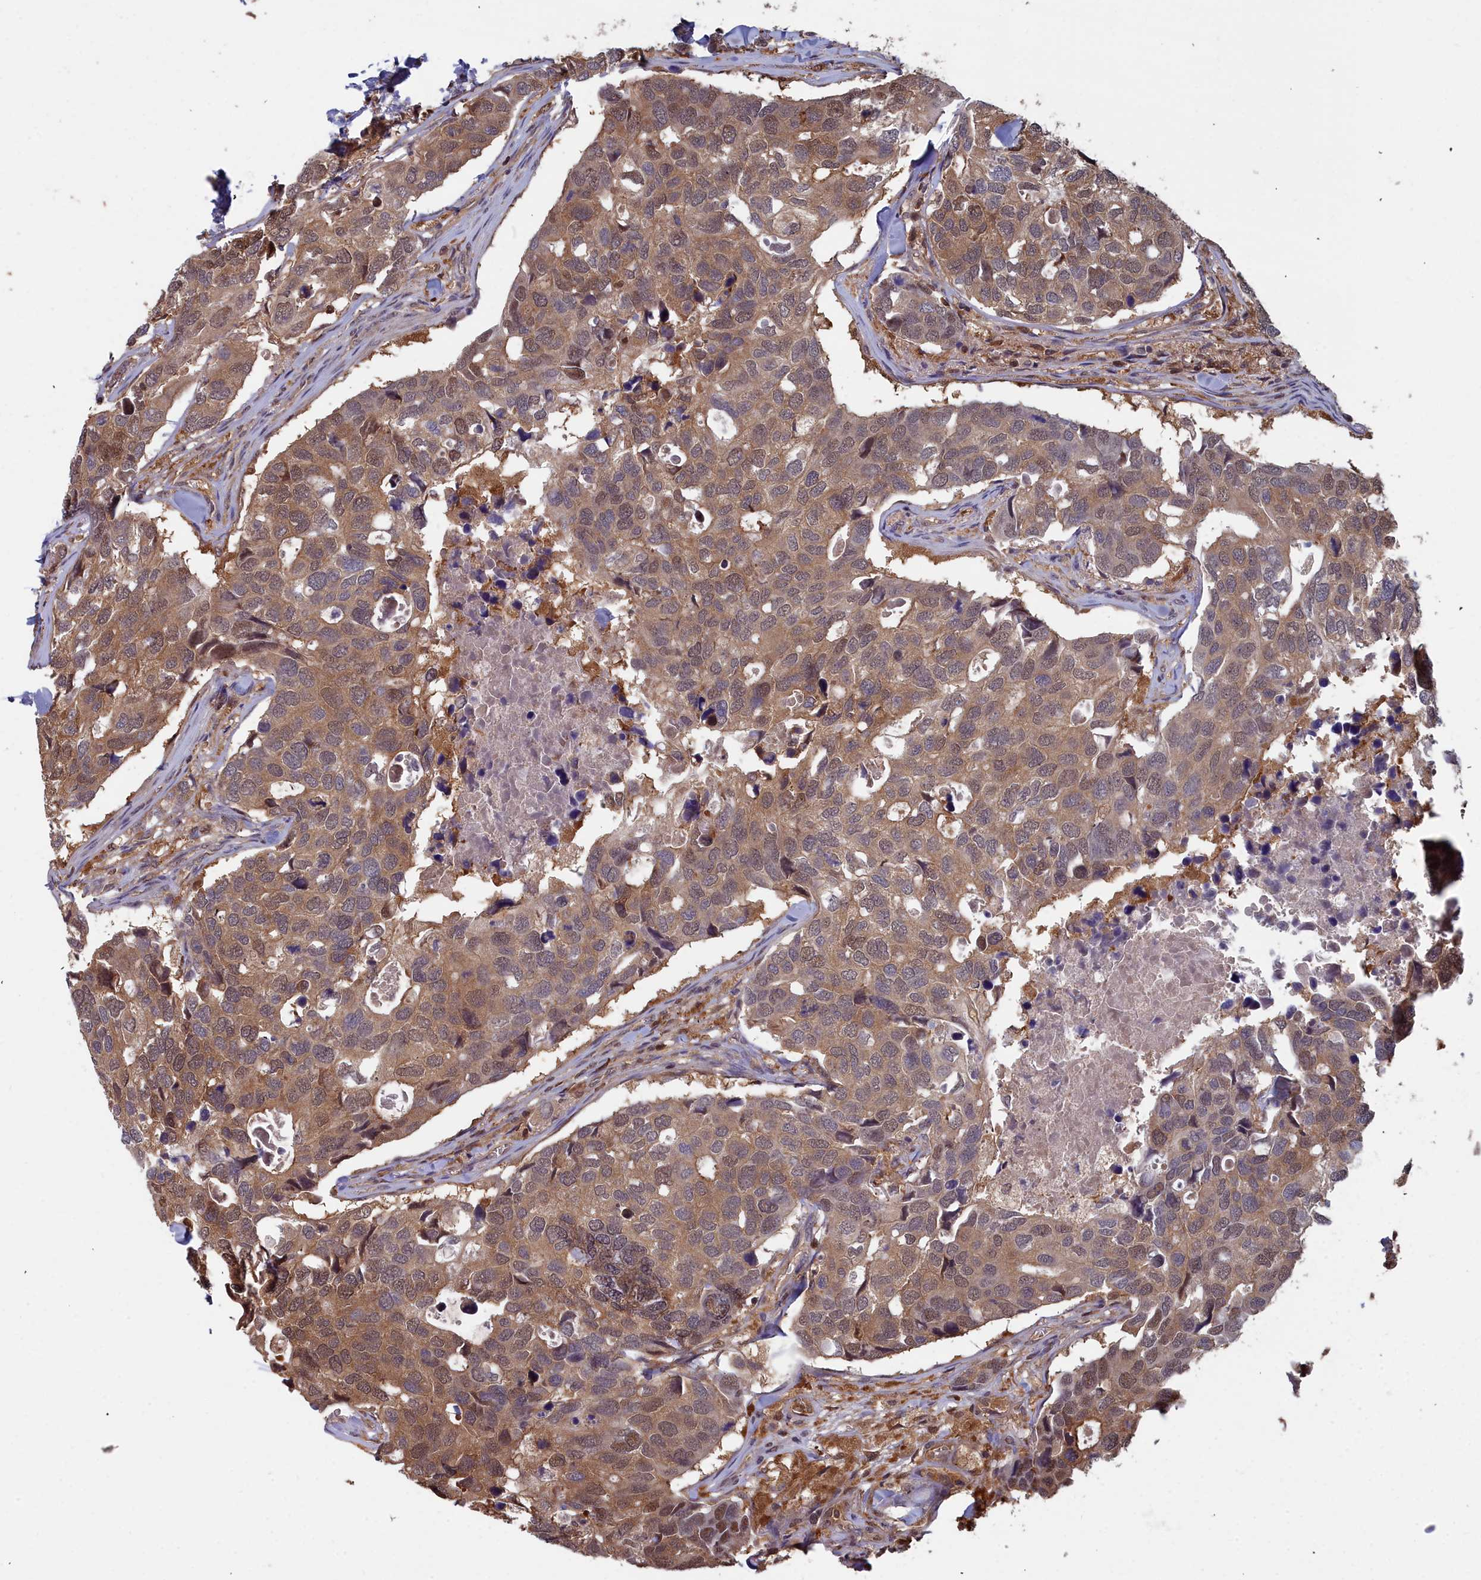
{"staining": {"intensity": "moderate", "quantity": ">75%", "location": "cytoplasmic/membranous"}, "tissue": "breast cancer", "cell_type": "Tumor cells", "image_type": "cancer", "snomed": [{"axis": "morphology", "description": "Duct carcinoma"}, {"axis": "topography", "description": "Breast"}], "caption": "High-power microscopy captured an IHC photomicrograph of intraductal carcinoma (breast), revealing moderate cytoplasmic/membranous staining in about >75% of tumor cells.", "gene": "GFRA2", "patient": {"sex": "female", "age": 83}}